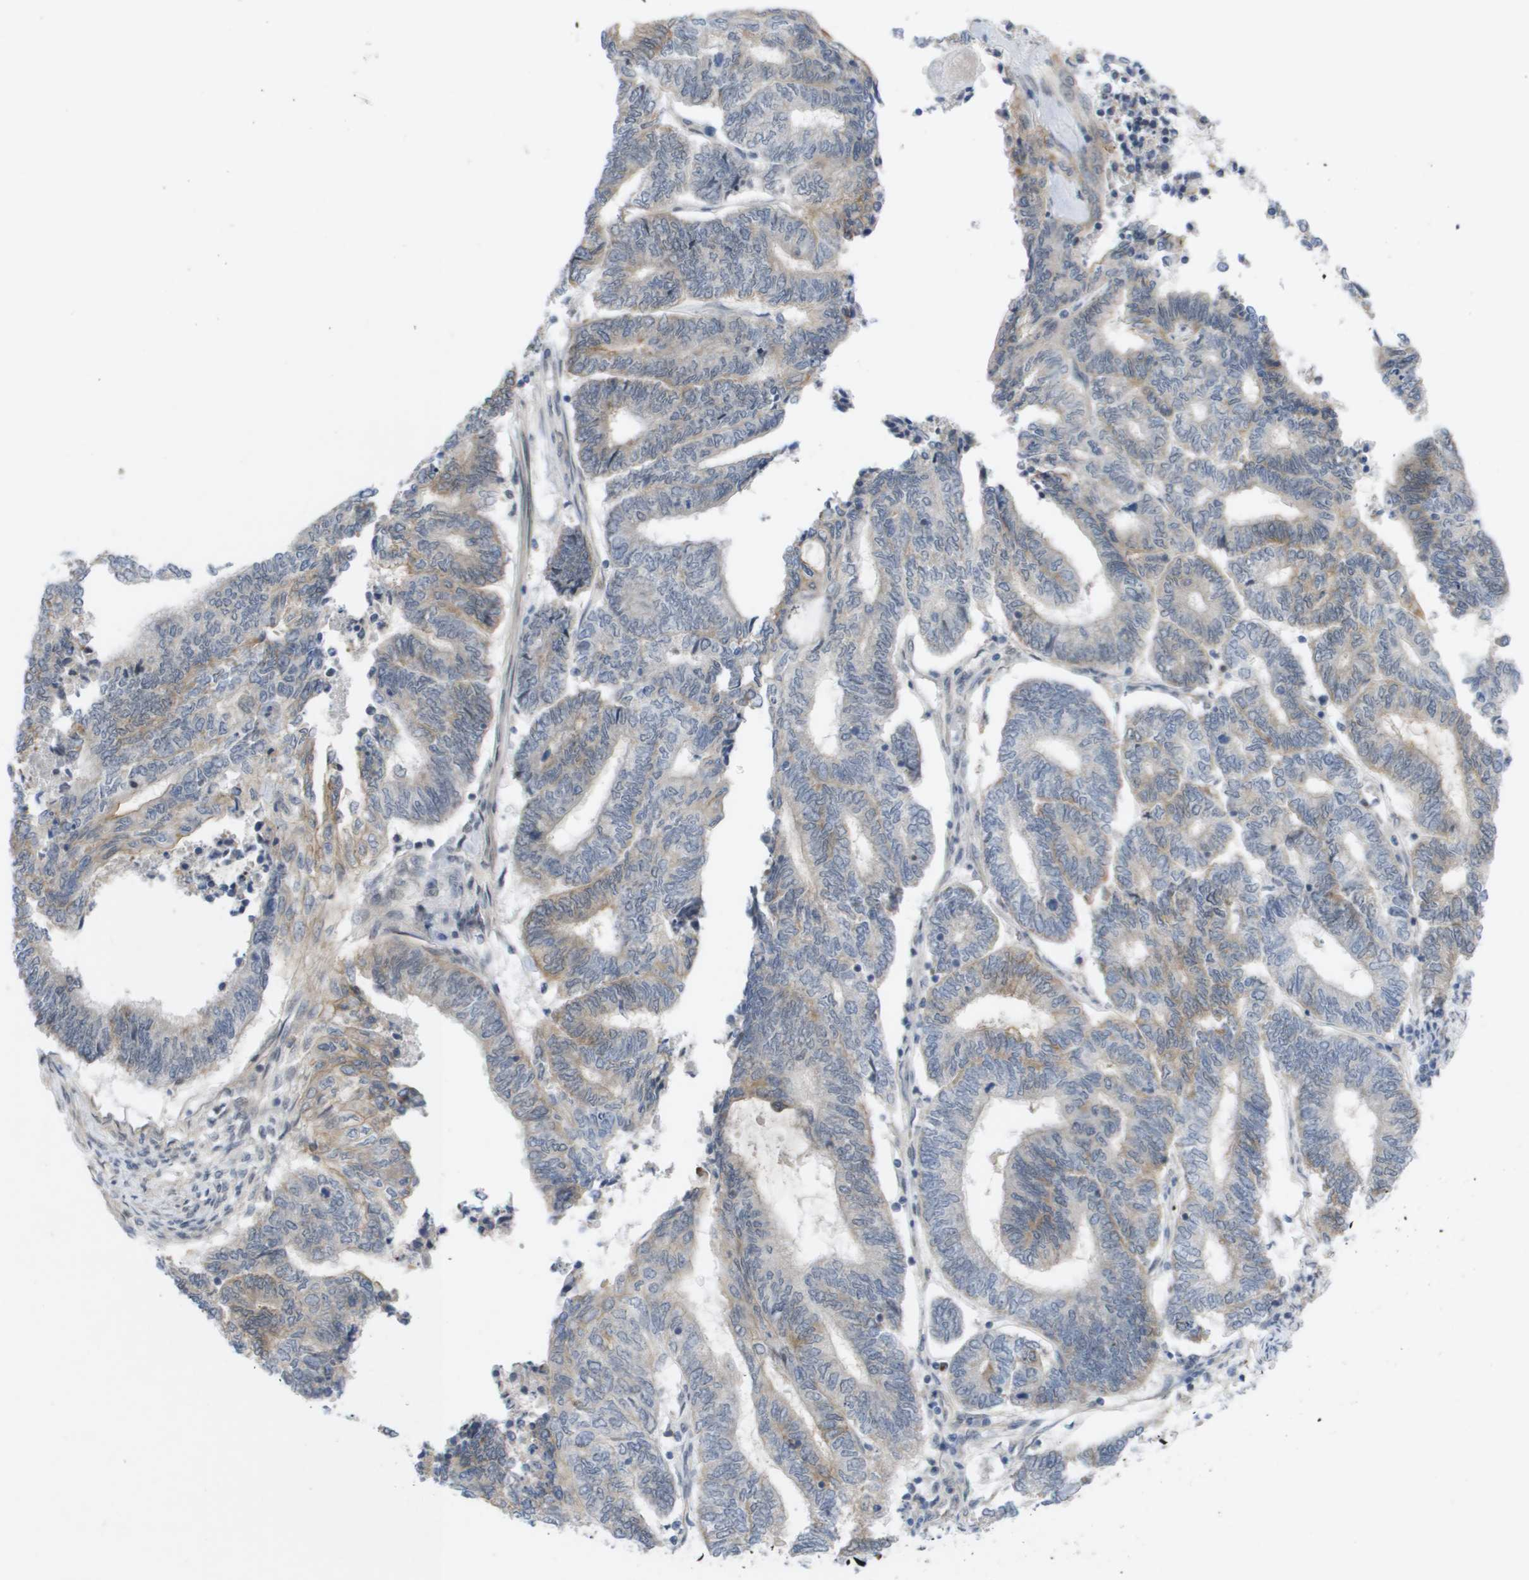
{"staining": {"intensity": "weak", "quantity": "<25%", "location": "cytoplasmic/membranous"}, "tissue": "endometrial cancer", "cell_type": "Tumor cells", "image_type": "cancer", "snomed": [{"axis": "morphology", "description": "Adenocarcinoma, NOS"}, {"axis": "topography", "description": "Uterus"}, {"axis": "topography", "description": "Endometrium"}], "caption": "Immunohistochemistry (IHC) histopathology image of neoplastic tissue: human endometrial cancer (adenocarcinoma) stained with DAB (3,3'-diaminobenzidine) shows no significant protein staining in tumor cells. (Brightfield microscopy of DAB immunohistochemistry (IHC) at high magnification).", "gene": "MTARC2", "patient": {"sex": "female", "age": 70}}